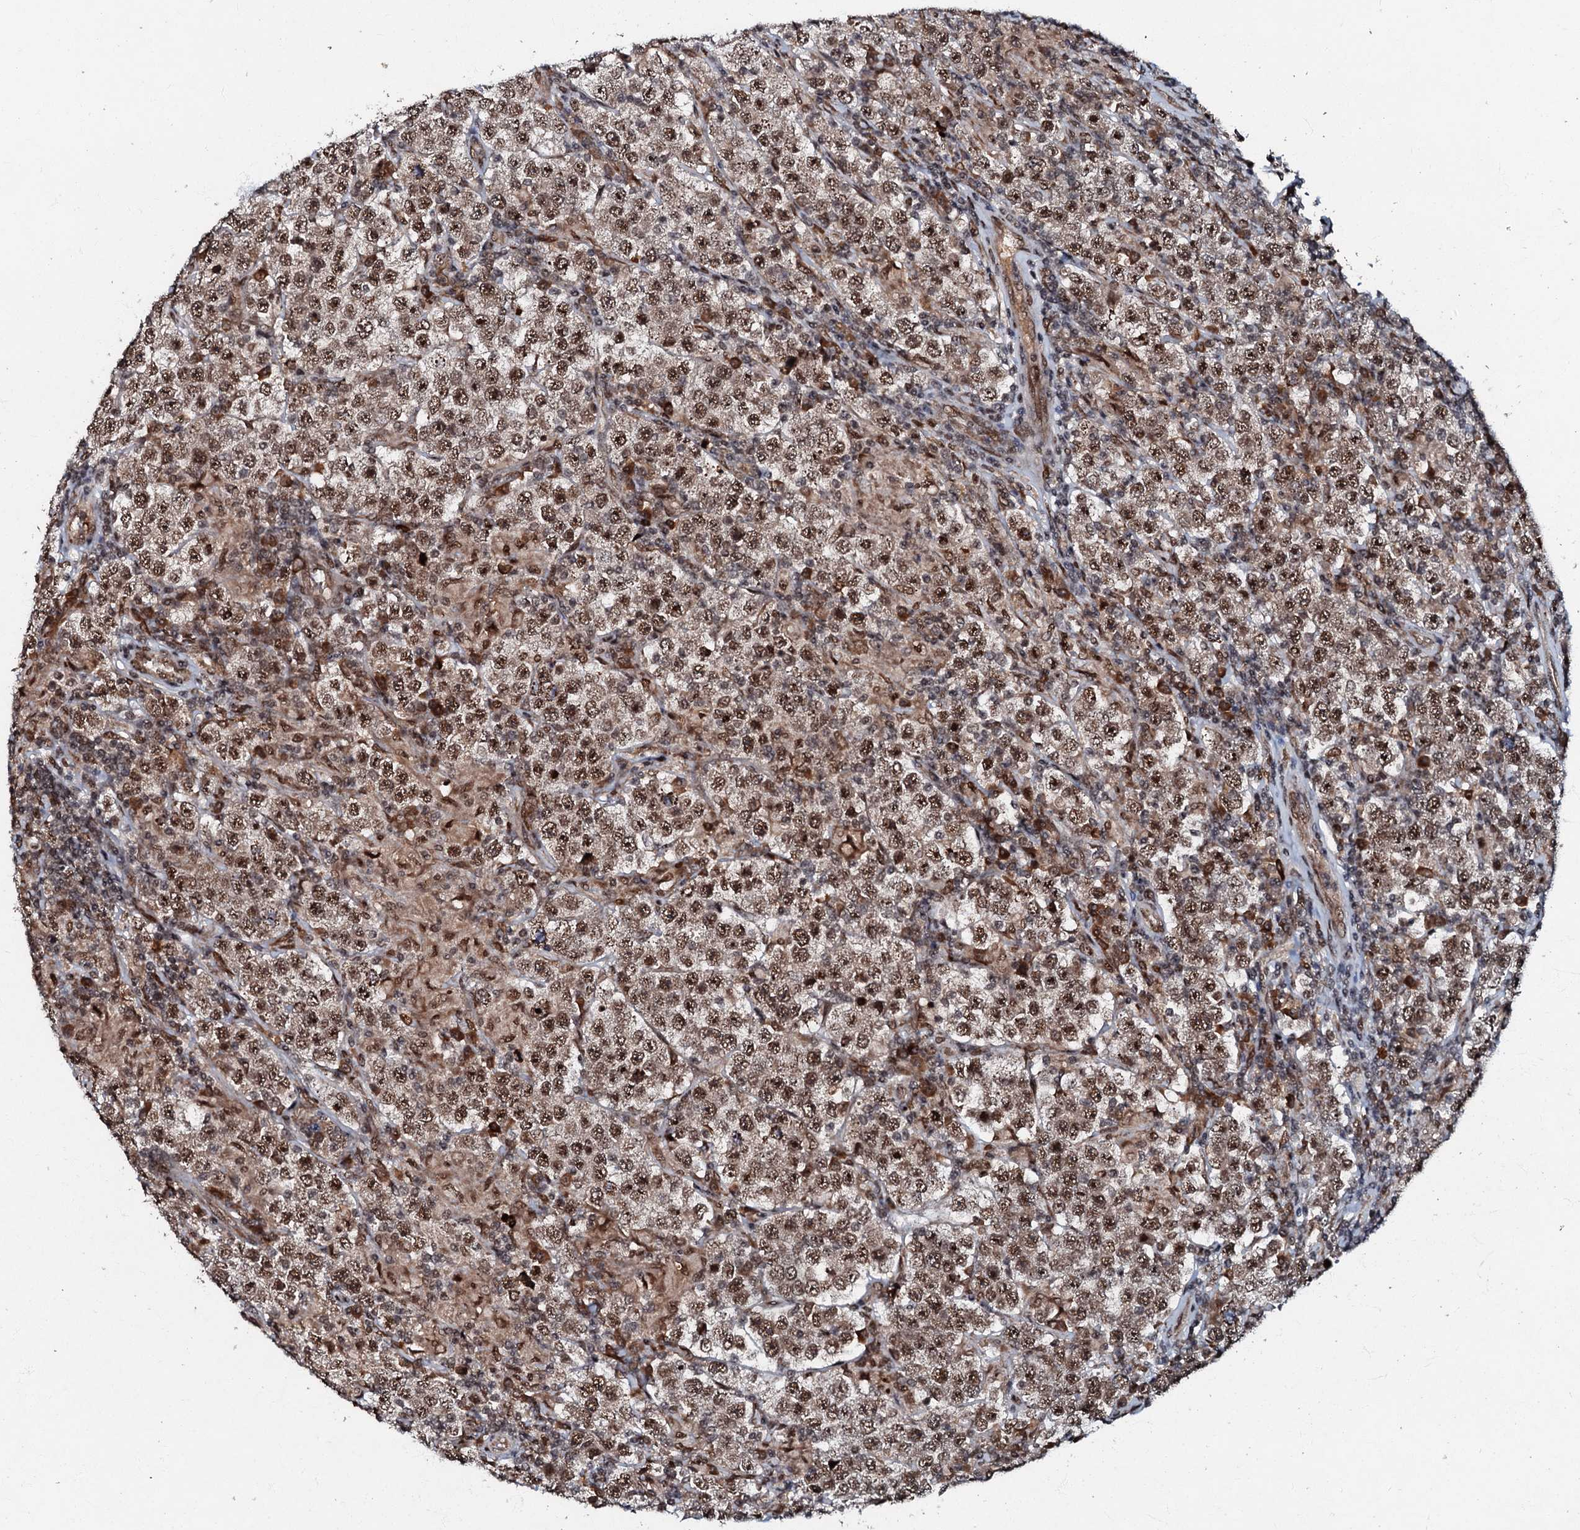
{"staining": {"intensity": "moderate", "quantity": ">75%", "location": "nuclear"}, "tissue": "testis cancer", "cell_type": "Tumor cells", "image_type": "cancer", "snomed": [{"axis": "morphology", "description": "Normal tissue, NOS"}, {"axis": "morphology", "description": "Urothelial carcinoma, High grade"}, {"axis": "morphology", "description": "Seminoma, NOS"}, {"axis": "morphology", "description": "Carcinoma, Embryonal, NOS"}, {"axis": "topography", "description": "Urinary bladder"}, {"axis": "topography", "description": "Testis"}], "caption": "Brown immunohistochemical staining in human testis cancer (urothelial carcinoma (high-grade)) shows moderate nuclear staining in about >75% of tumor cells.", "gene": "C18orf32", "patient": {"sex": "male", "age": 41}}